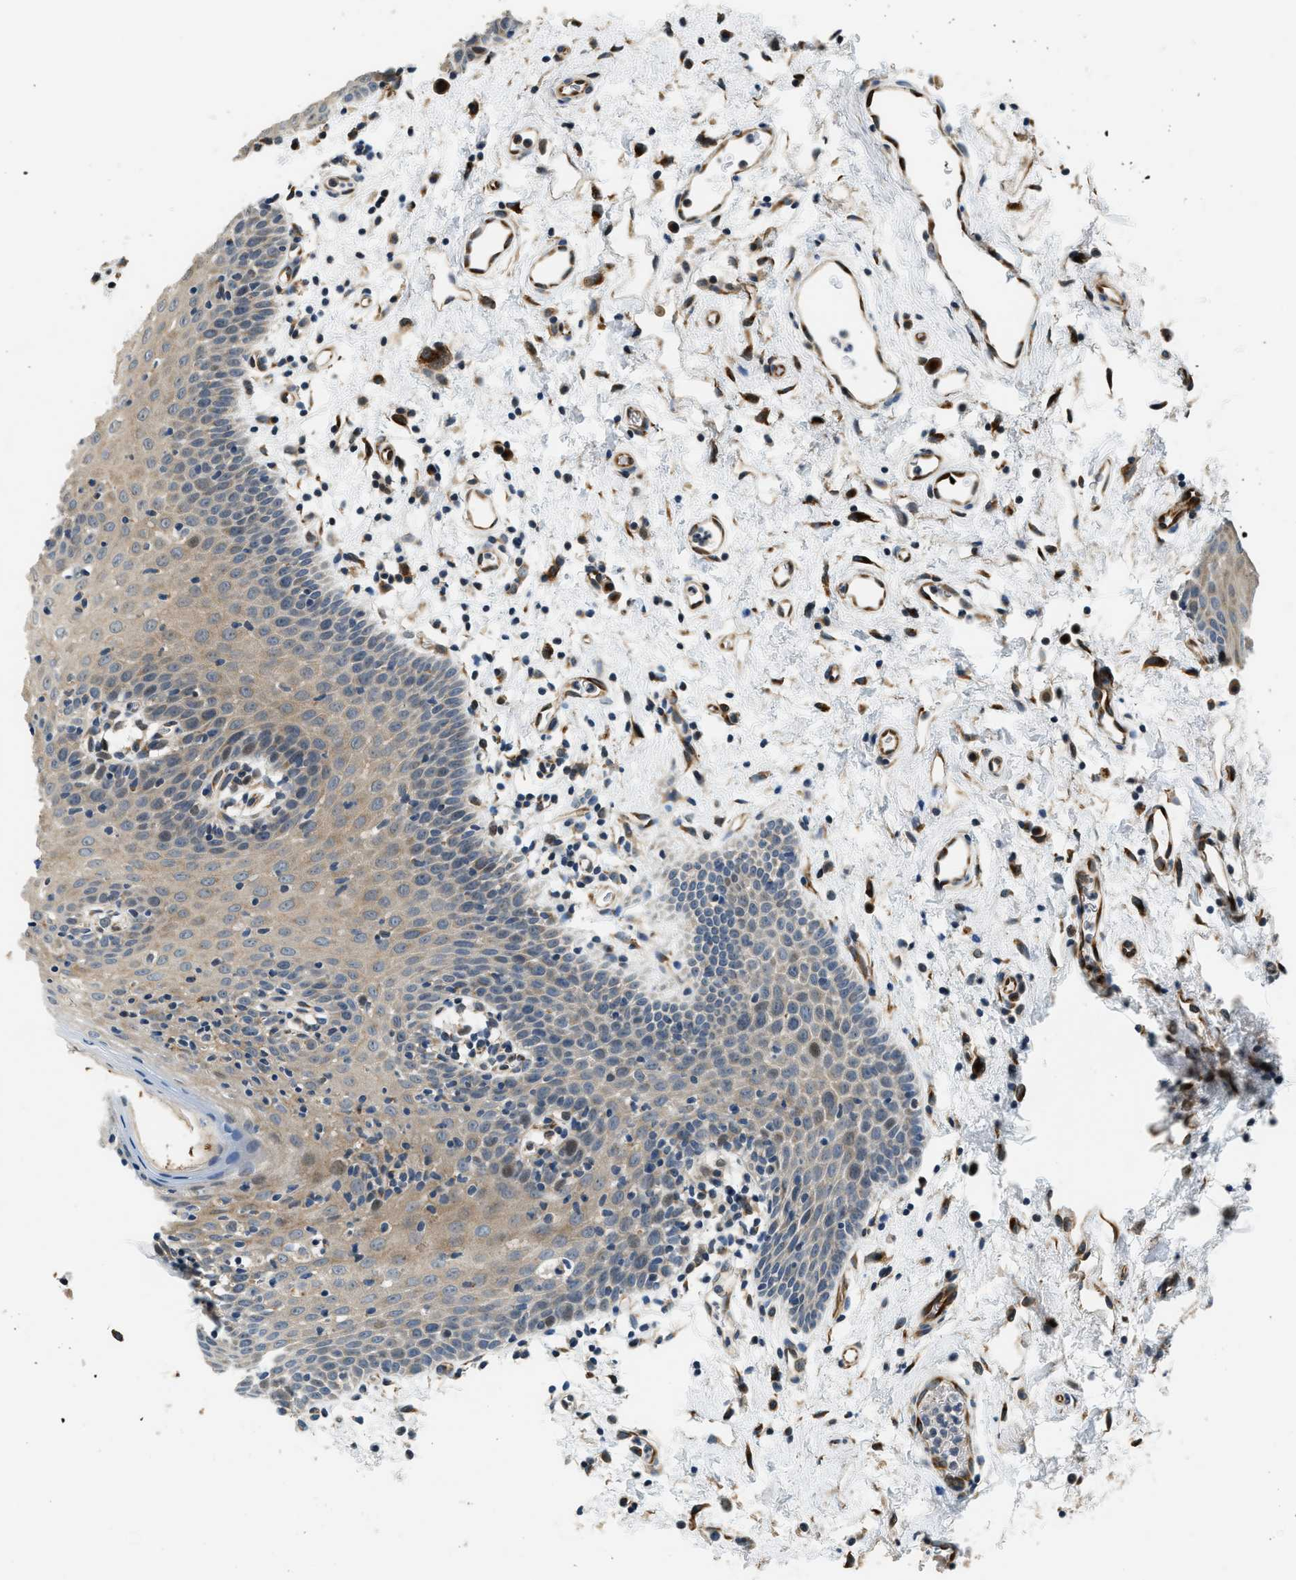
{"staining": {"intensity": "weak", "quantity": ">75%", "location": "cytoplasmic/membranous"}, "tissue": "oral mucosa", "cell_type": "Squamous epithelial cells", "image_type": "normal", "snomed": [{"axis": "morphology", "description": "Normal tissue, NOS"}, {"axis": "topography", "description": "Oral tissue"}], "caption": "Brown immunohistochemical staining in unremarkable oral mucosa reveals weak cytoplasmic/membranous expression in approximately >75% of squamous epithelial cells.", "gene": "ALOX12", "patient": {"sex": "male", "age": 66}}